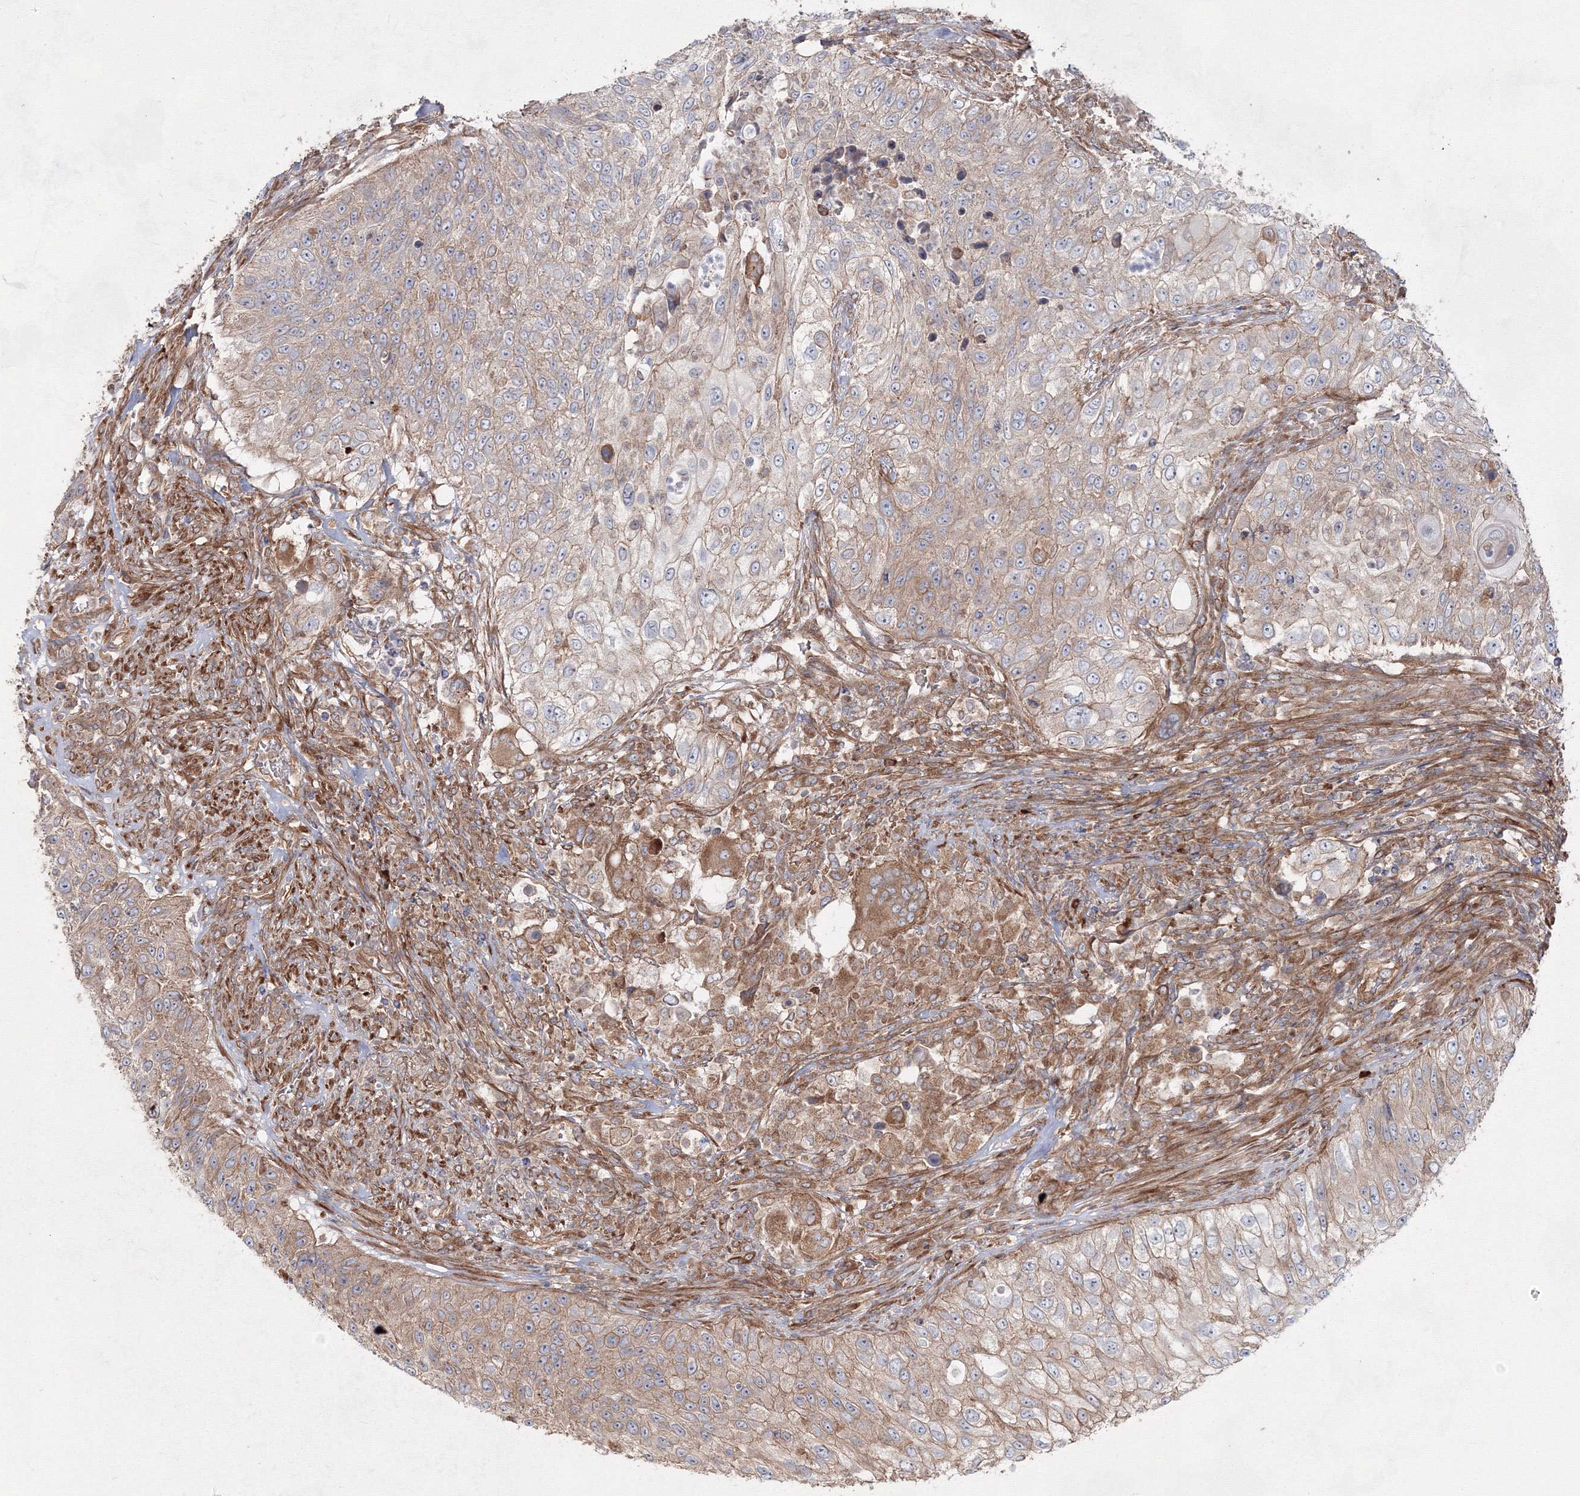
{"staining": {"intensity": "weak", "quantity": "25%-75%", "location": "cytoplasmic/membranous"}, "tissue": "urothelial cancer", "cell_type": "Tumor cells", "image_type": "cancer", "snomed": [{"axis": "morphology", "description": "Urothelial carcinoma, High grade"}, {"axis": "topography", "description": "Urinary bladder"}], "caption": "Protein analysis of urothelial carcinoma (high-grade) tissue displays weak cytoplasmic/membranous staining in approximately 25%-75% of tumor cells.", "gene": "EXOC6", "patient": {"sex": "female", "age": 60}}